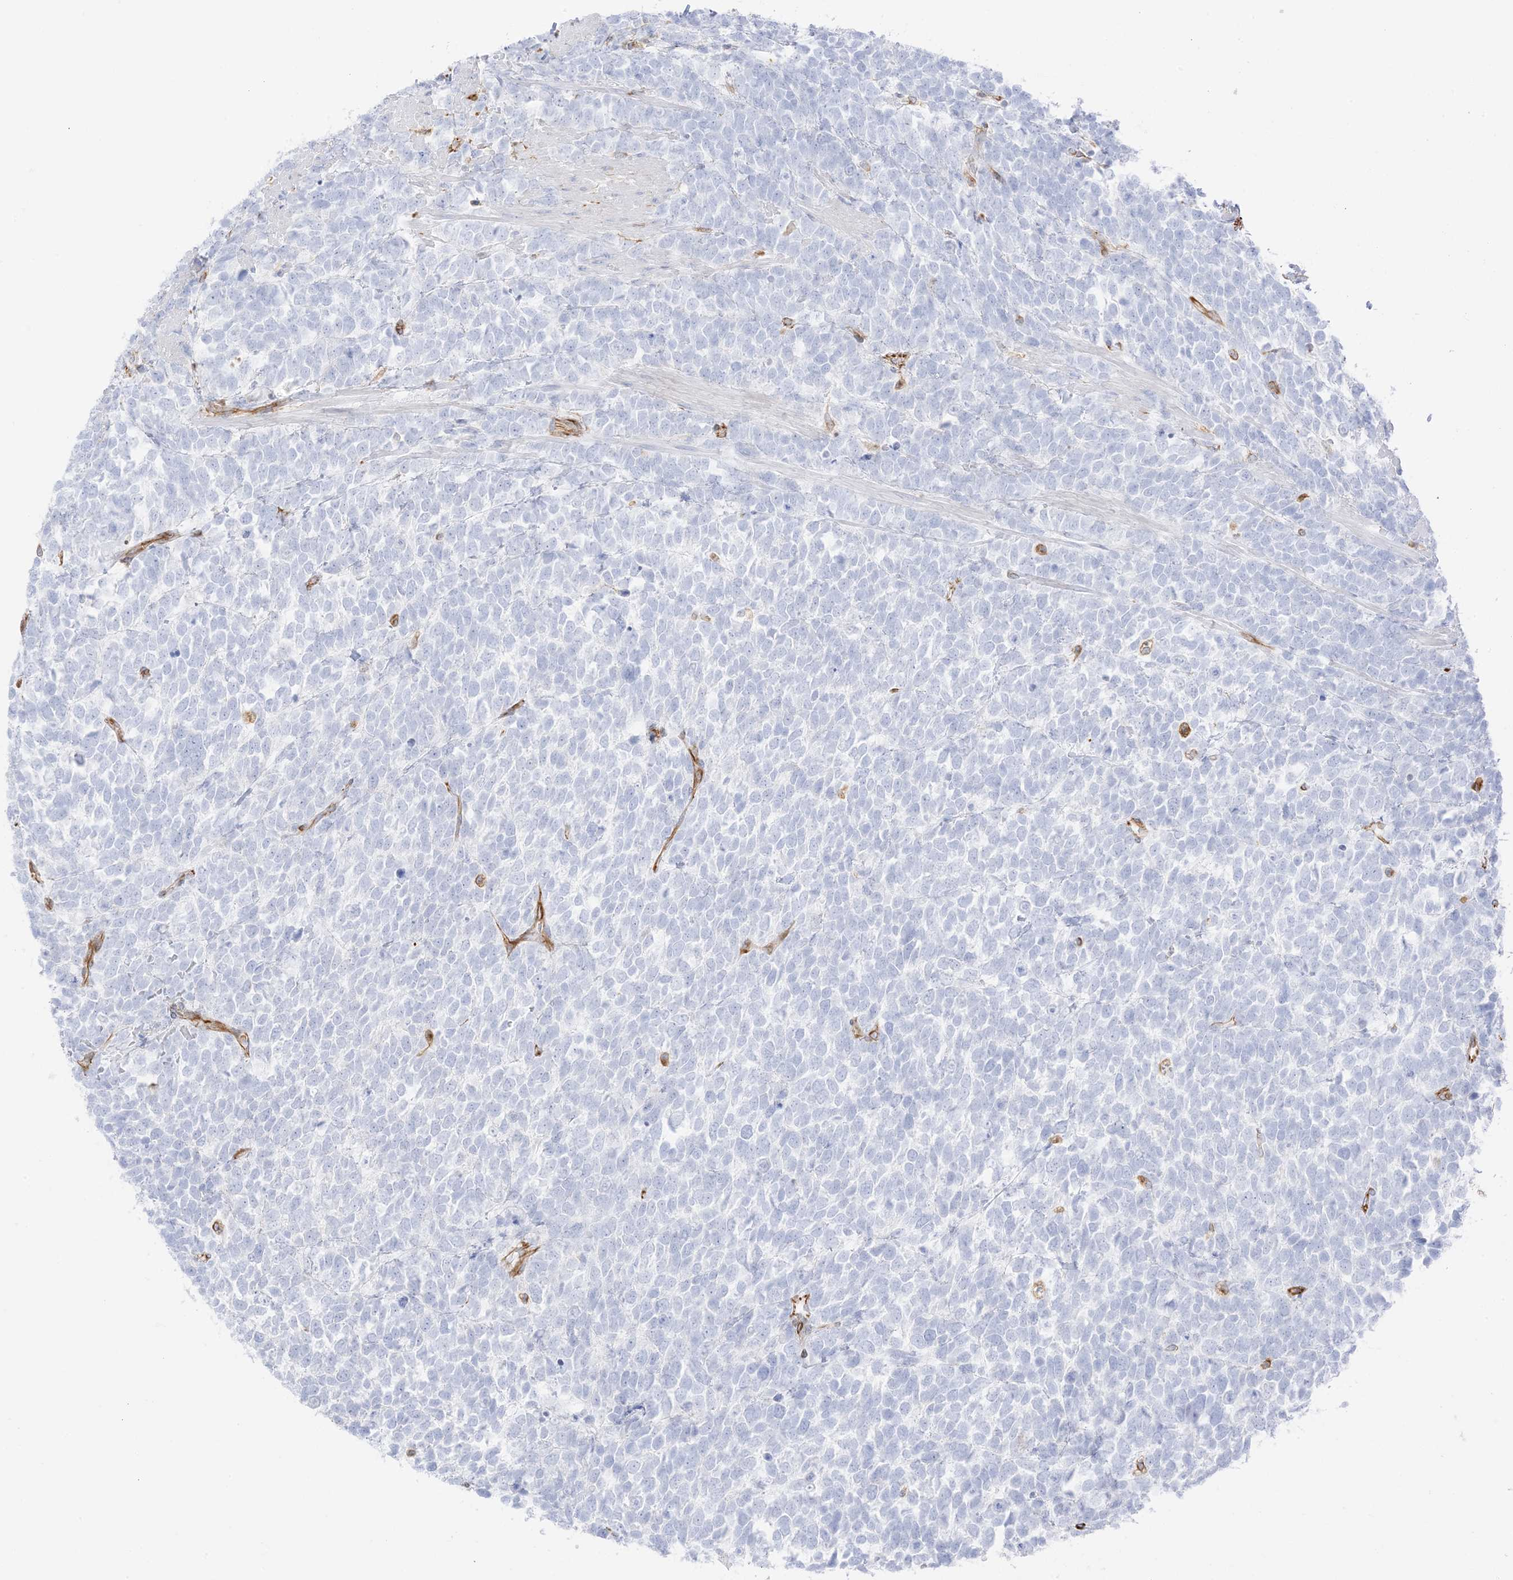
{"staining": {"intensity": "negative", "quantity": "none", "location": "none"}, "tissue": "urothelial cancer", "cell_type": "Tumor cells", "image_type": "cancer", "snomed": [{"axis": "morphology", "description": "Urothelial carcinoma, High grade"}, {"axis": "topography", "description": "Urinary bladder"}], "caption": "Human high-grade urothelial carcinoma stained for a protein using immunohistochemistry demonstrates no staining in tumor cells.", "gene": "PID1", "patient": {"sex": "female", "age": 82}}